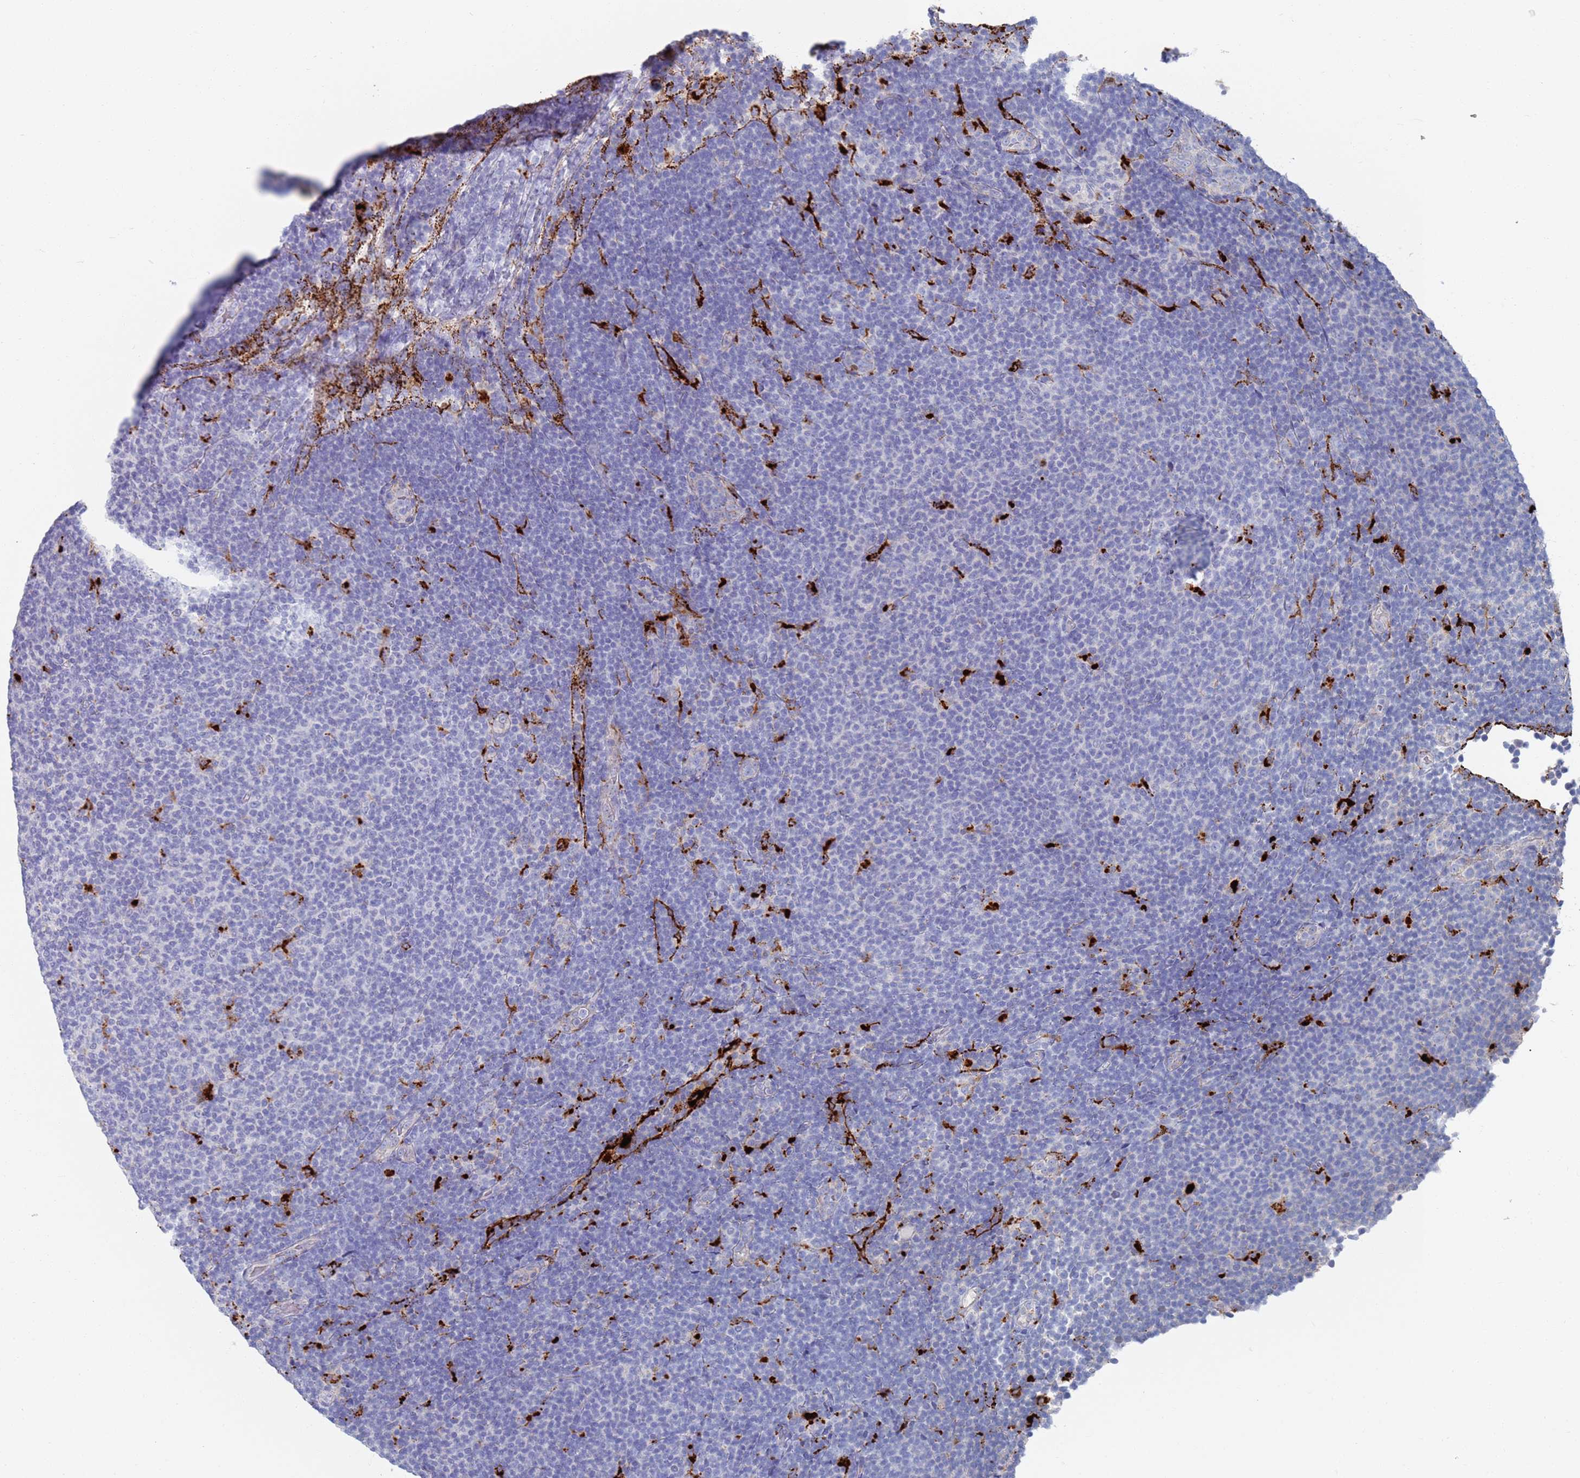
{"staining": {"intensity": "negative", "quantity": "none", "location": "none"}, "tissue": "lymphoma", "cell_type": "Tumor cells", "image_type": "cancer", "snomed": [{"axis": "morphology", "description": "Malignant lymphoma, non-Hodgkin's type, Low grade"}, {"axis": "topography", "description": "Lymph node"}], "caption": "Photomicrograph shows no significant protein expression in tumor cells of malignant lymphoma, non-Hodgkin's type (low-grade).", "gene": "FUCA1", "patient": {"sex": "male", "age": 66}}